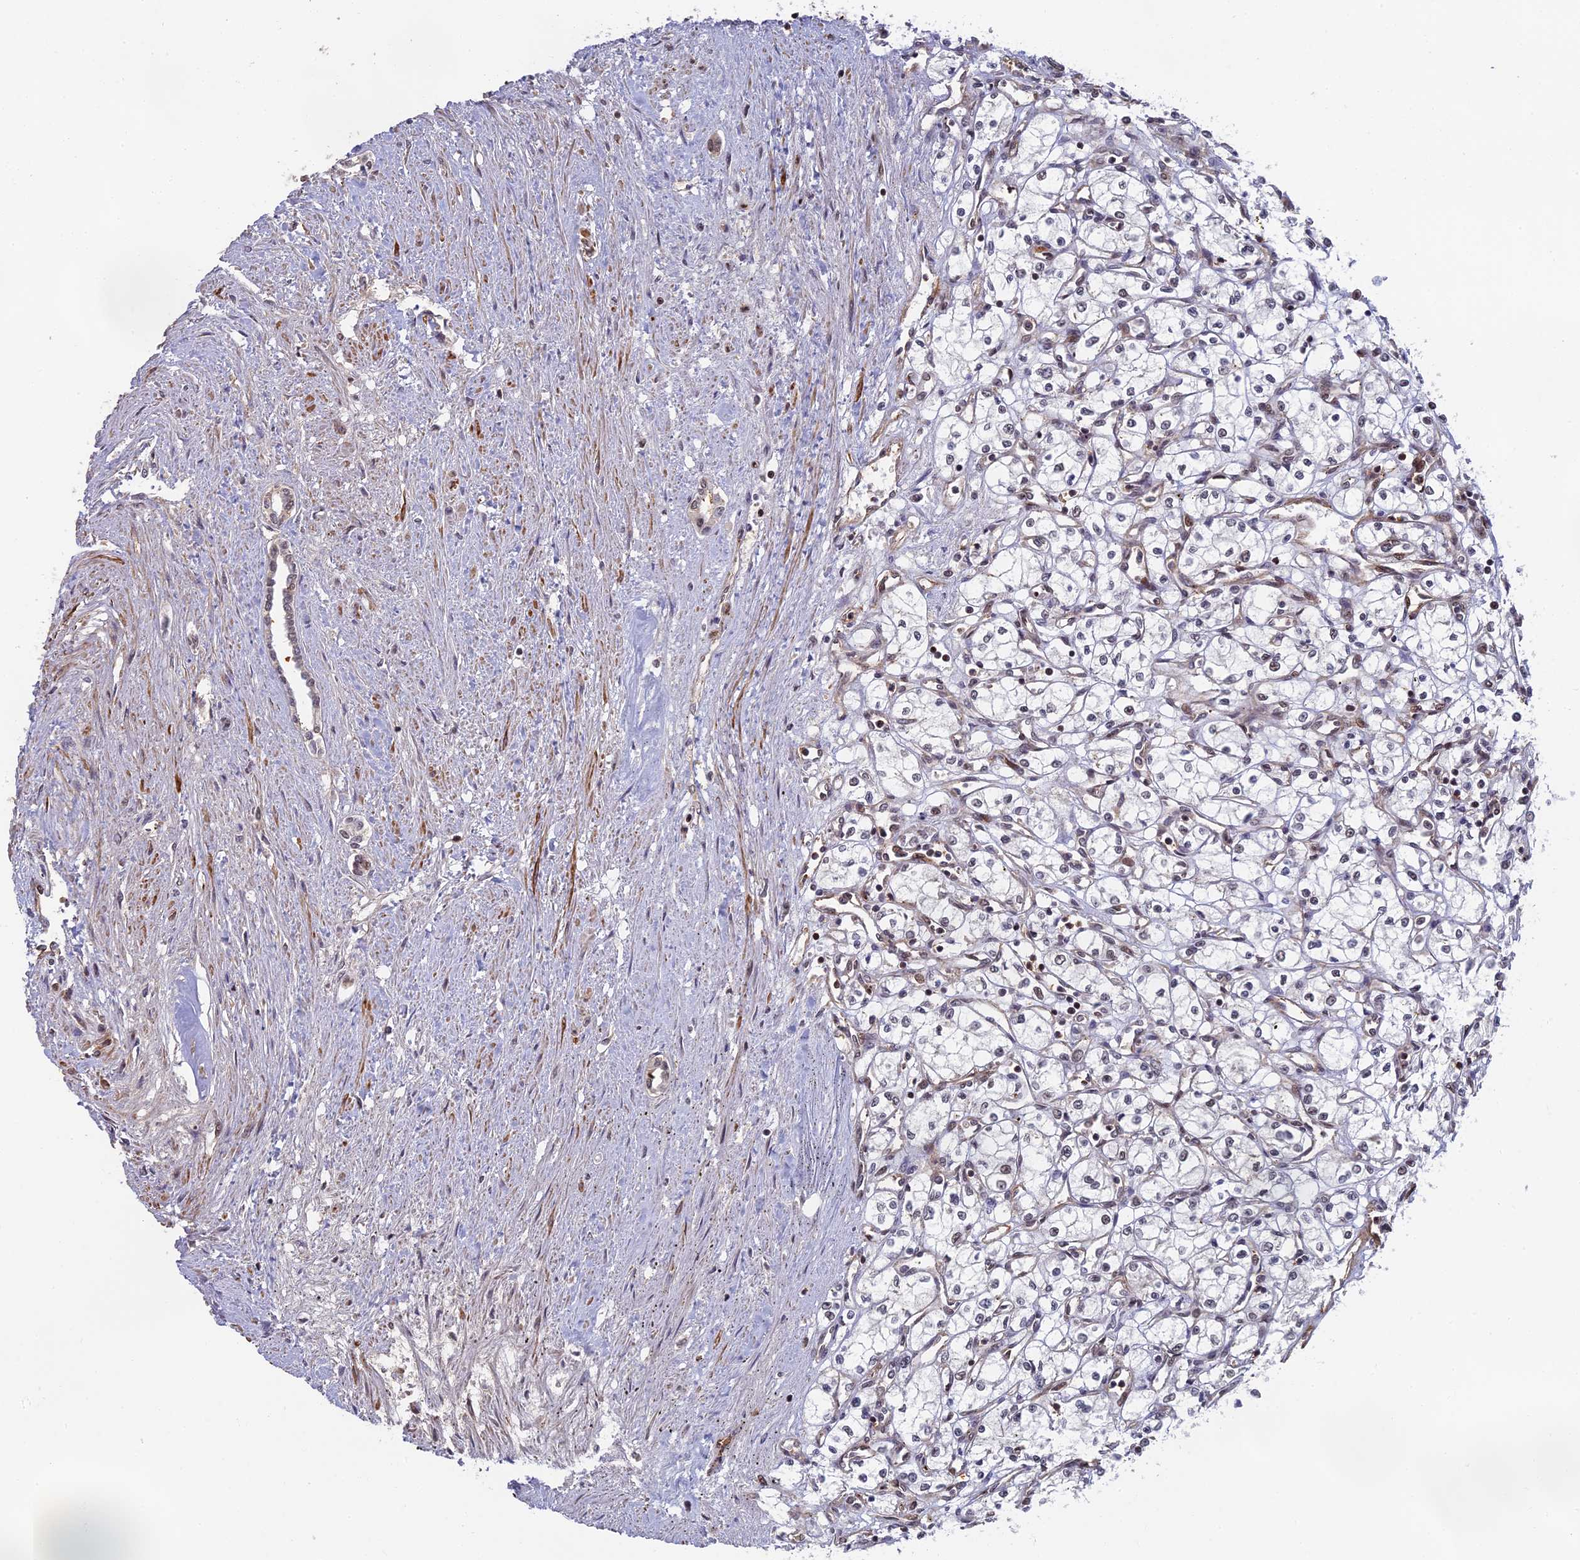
{"staining": {"intensity": "weak", "quantity": "<25%", "location": "nuclear"}, "tissue": "renal cancer", "cell_type": "Tumor cells", "image_type": "cancer", "snomed": [{"axis": "morphology", "description": "Adenocarcinoma, NOS"}, {"axis": "topography", "description": "Kidney"}], "caption": "Immunohistochemistry histopathology image of neoplastic tissue: human adenocarcinoma (renal) stained with DAB displays no significant protein expression in tumor cells. (DAB (3,3'-diaminobenzidine) immunohistochemistry, high magnification).", "gene": "OSBPL1A", "patient": {"sex": "male", "age": 59}}